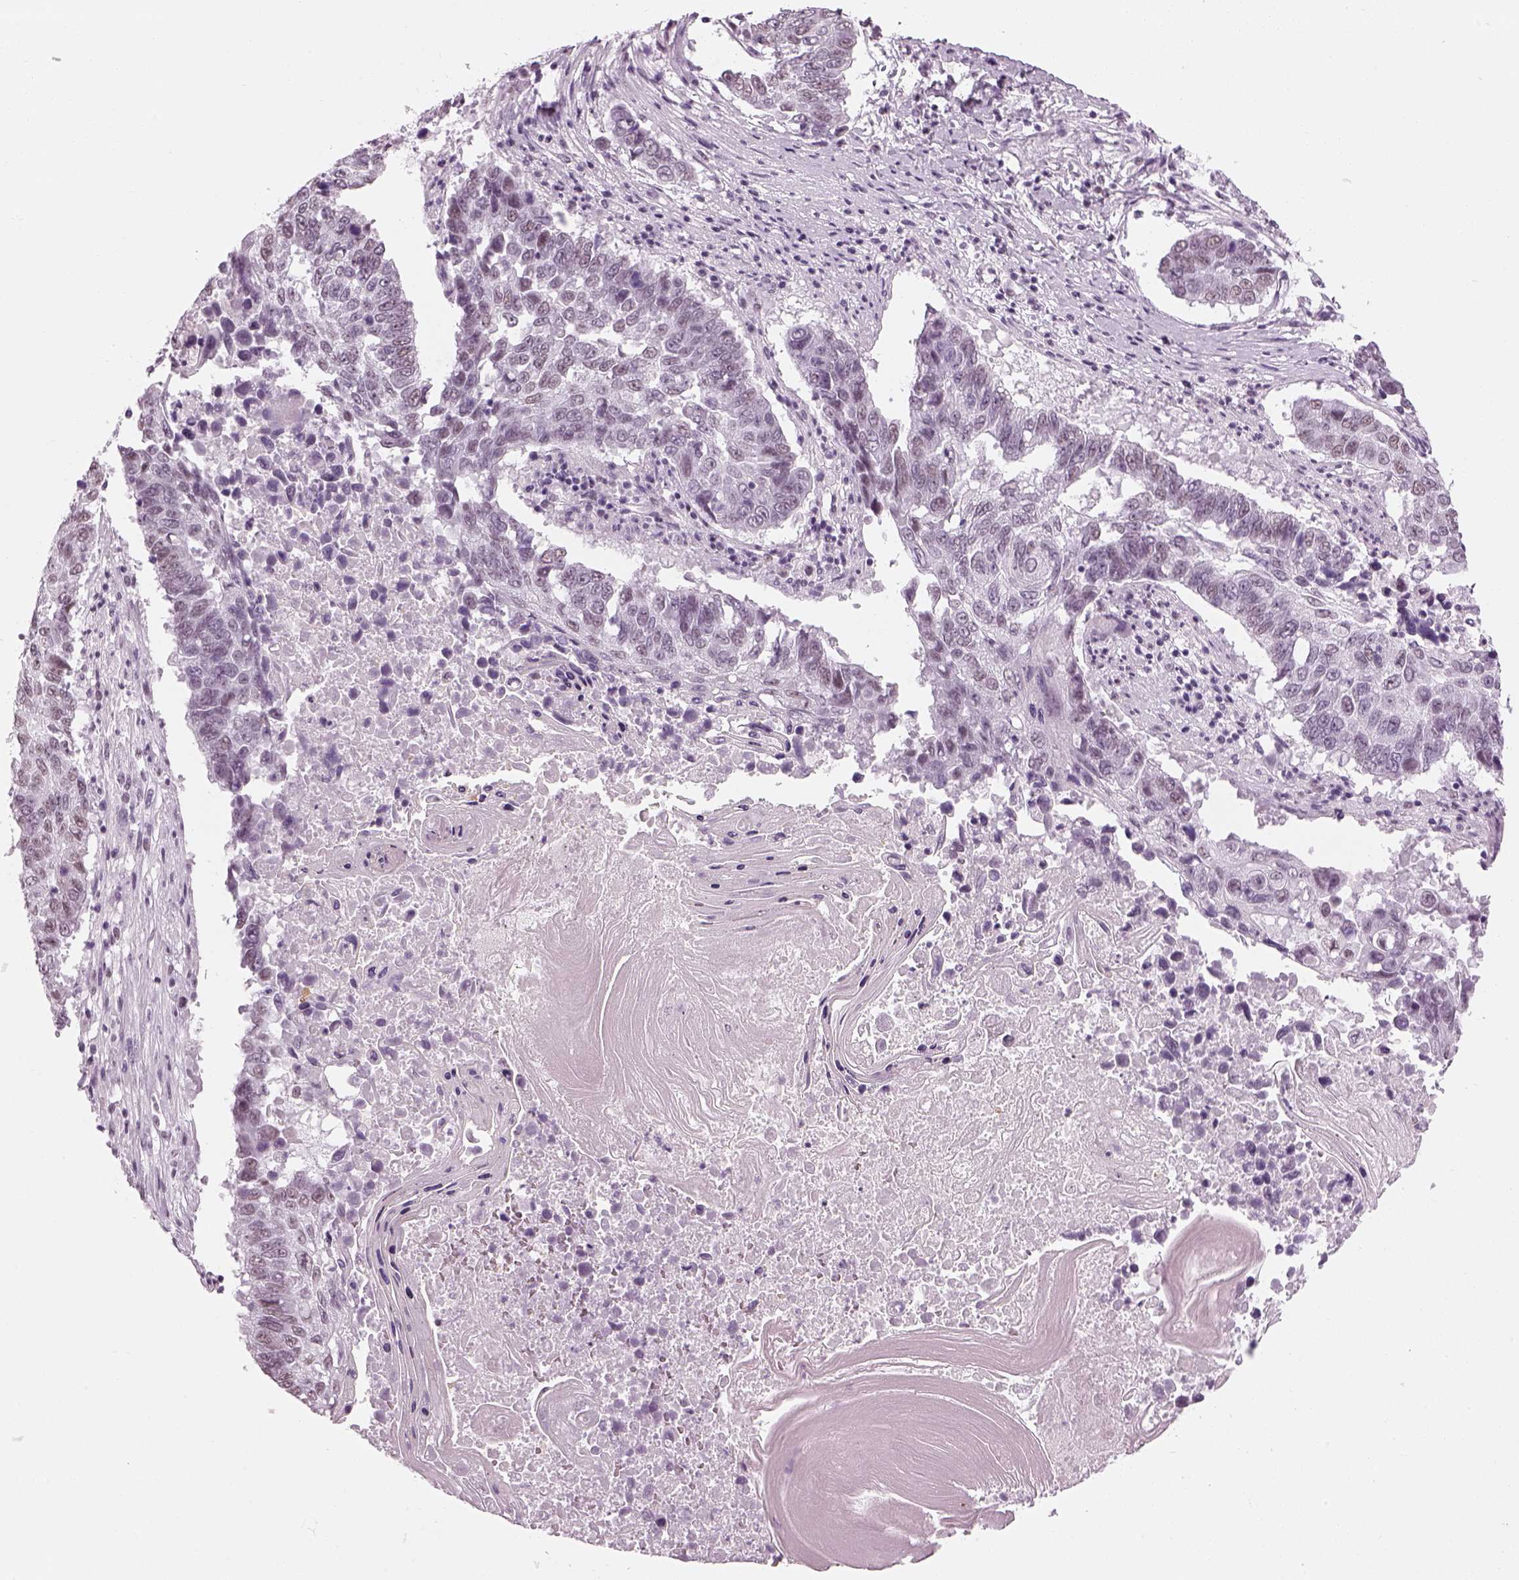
{"staining": {"intensity": "weak", "quantity": "<25%", "location": "nuclear"}, "tissue": "lung cancer", "cell_type": "Tumor cells", "image_type": "cancer", "snomed": [{"axis": "morphology", "description": "Squamous cell carcinoma, NOS"}, {"axis": "topography", "description": "Lung"}], "caption": "DAB immunohistochemical staining of lung squamous cell carcinoma reveals no significant staining in tumor cells. The staining was performed using DAB to visualize the protein expression in brown, while the nuclei were stained in blue with hematoxylin (Magnification: 20x).", "gene": "KCNG2", "patient": {"sex": "male", "age": 73}}